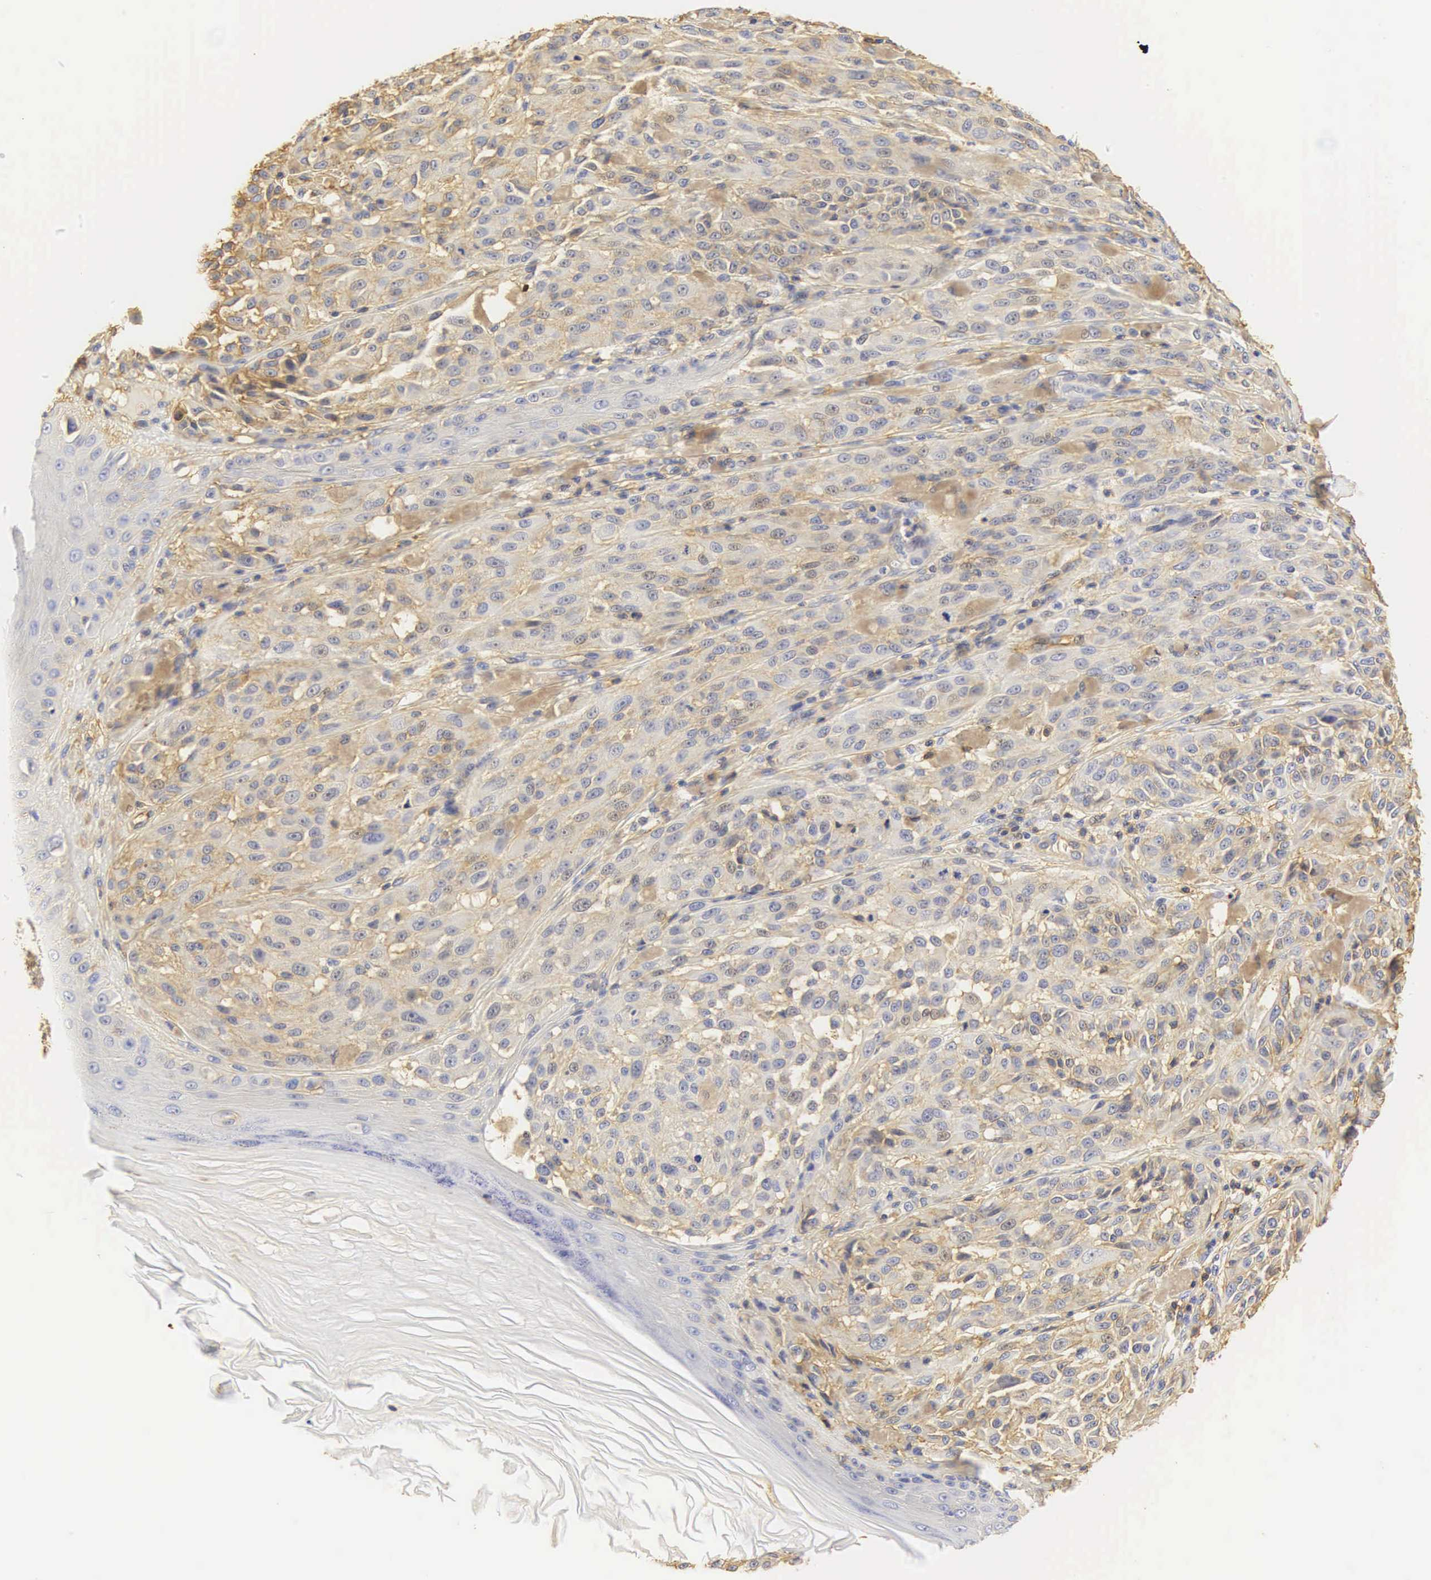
{"staining": {"intensity": "weak", "quantity": "25%-75%", "location": "cytoplasmic/membranous"}, "tissue": "melanoma", "cell_type": "Tumor cells", "image_type": "cancer", "snomed": [{"axis": "morphology", "description": "Malignant melanoma, NOS"}, {"axis": "topography", "description": "Skin"}], "caption": "Approximately 25%-75% of tumor cells in melanoma demonstrate weak cytoplasmic/membranous protein expression as visualized by brown immunohistochemical staining.", "gene": "CD99", "patient": {"sex": "male", "age": 44}}